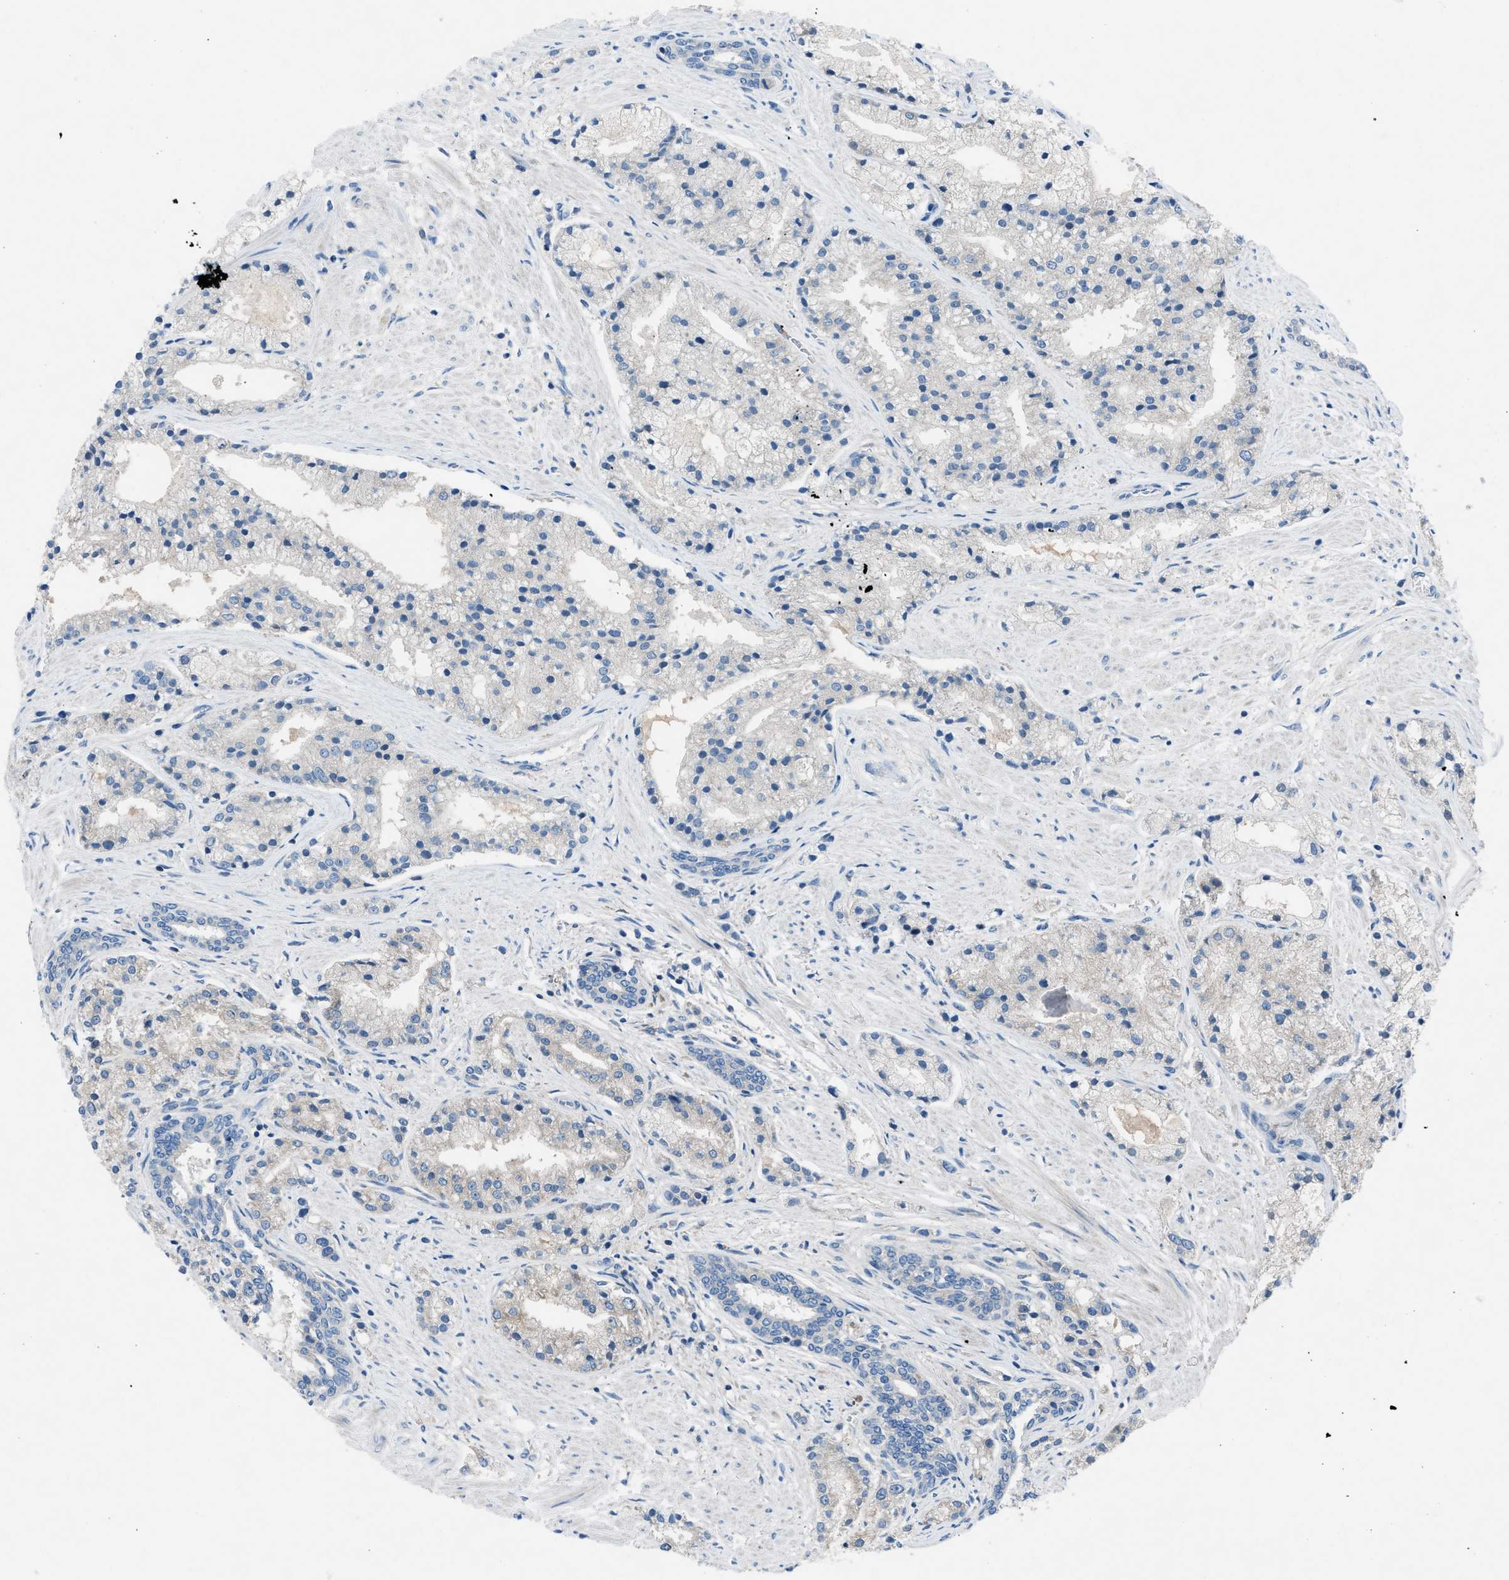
{"staining": {"intensity": "negative", "quantity": "none", "location": "none"}, "tissue": "prostate cancer", "cell_type": "Tumor cells", "image_type": "cancer", "snomed": [{"axis": "morphology", "description": "Adenocarcinoma, High grade"}, {"axis": "topography", "description": "Prostate"}], "caption": "This is a histopathology image of IHC staining of prostate cancer, which shows no expression in tumor cells. Nuclei are stained in blue.", "gene": "GRK6", "patient": {"sex": "male", "age": 50}}